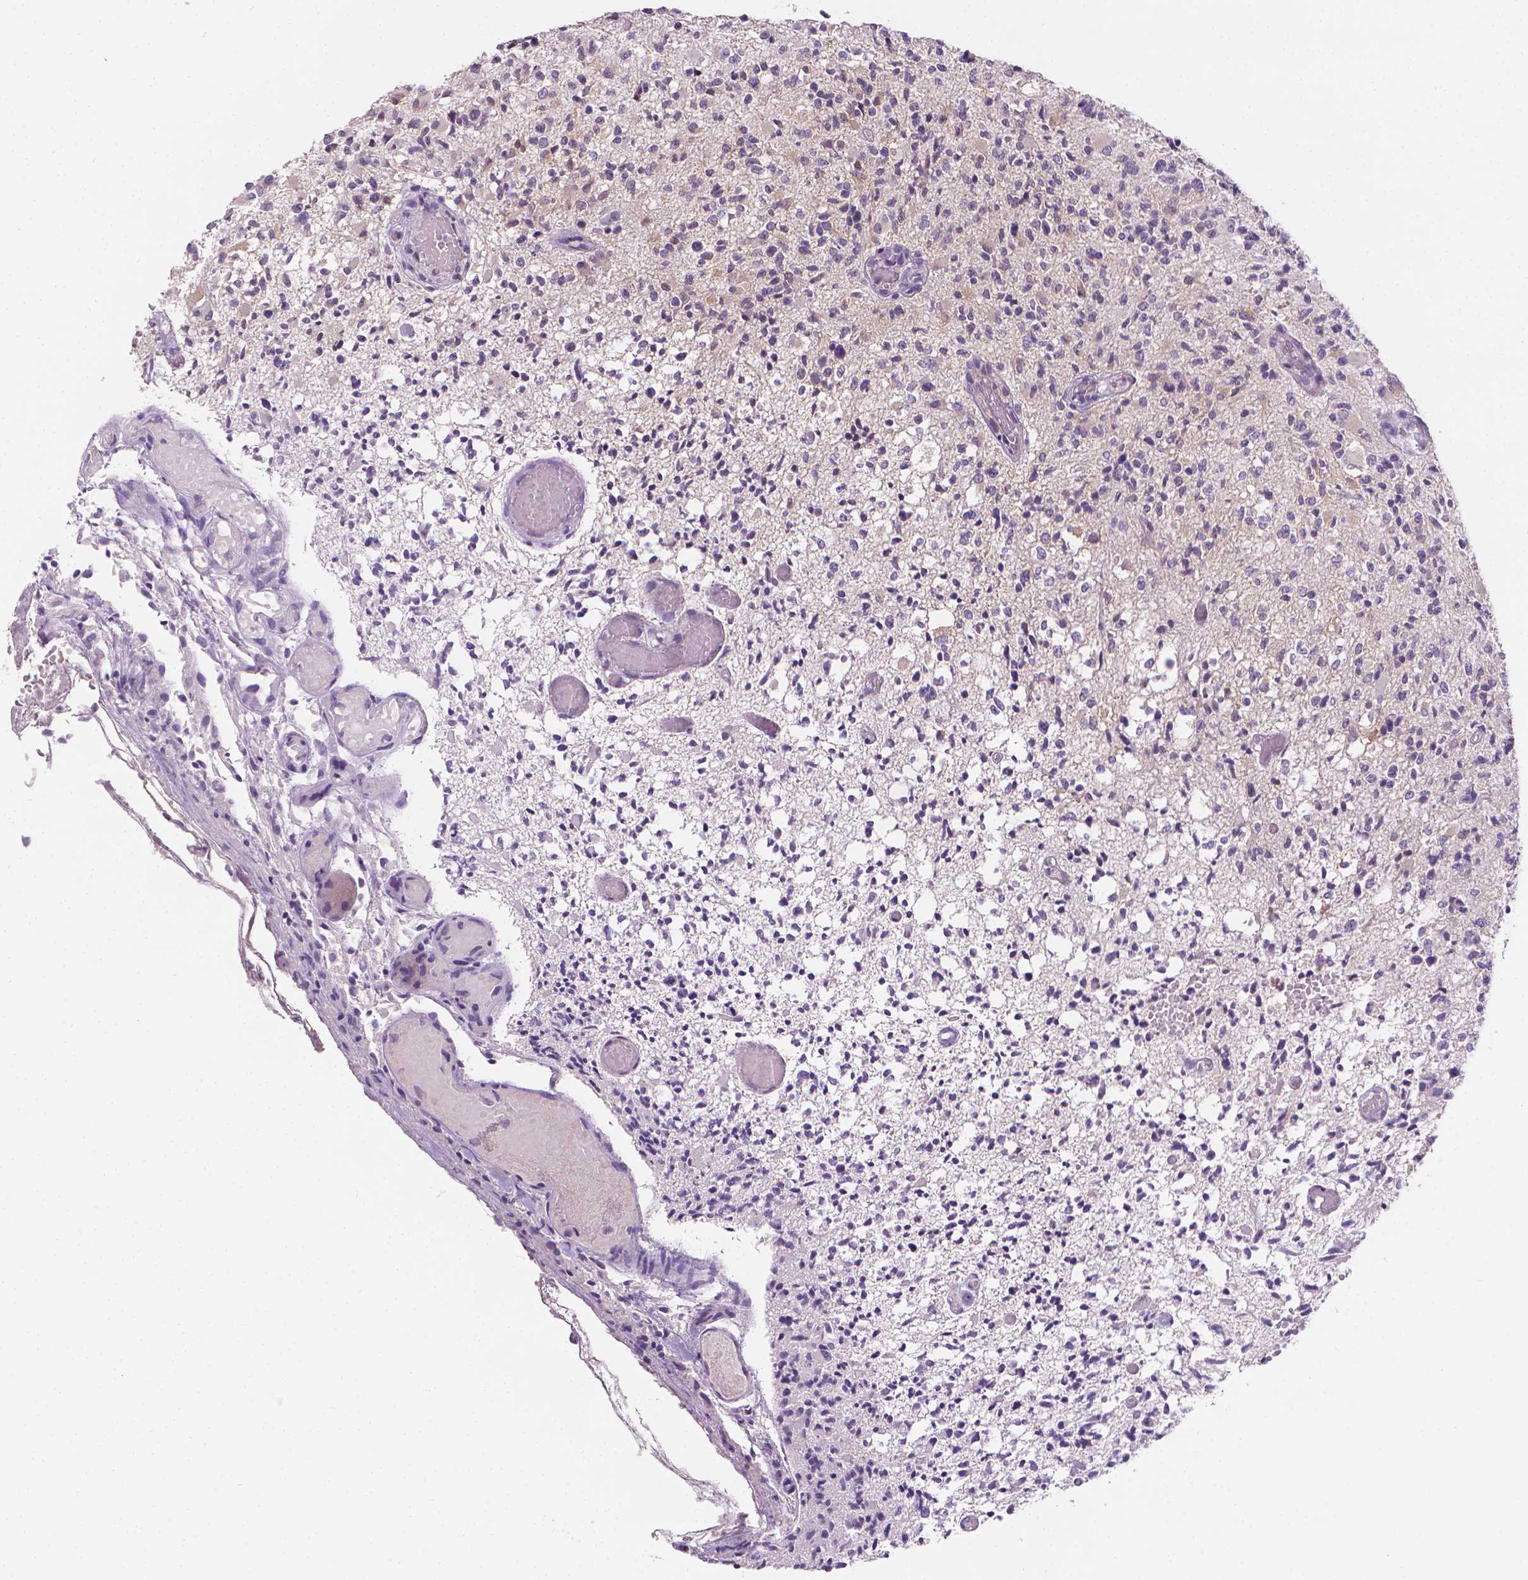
{"staining": {"intensity": "negative", "quantity": "none", "location": "none"}, "tissue": "glioma", "cell_type": "Tumor cells", "image_type": "cancer", "snomed": [{"axis": "morphology", "description": "Glioma, malignant, High grade"}, {"axis": "topography", "description": "Brain"}], "caption": "Immunohistochemistry (IHC) of human malignant high-grade glioma shows no positivity in tumor cells.", "gene": "FASN", "patient": {"sex": "female", "age": 63}}